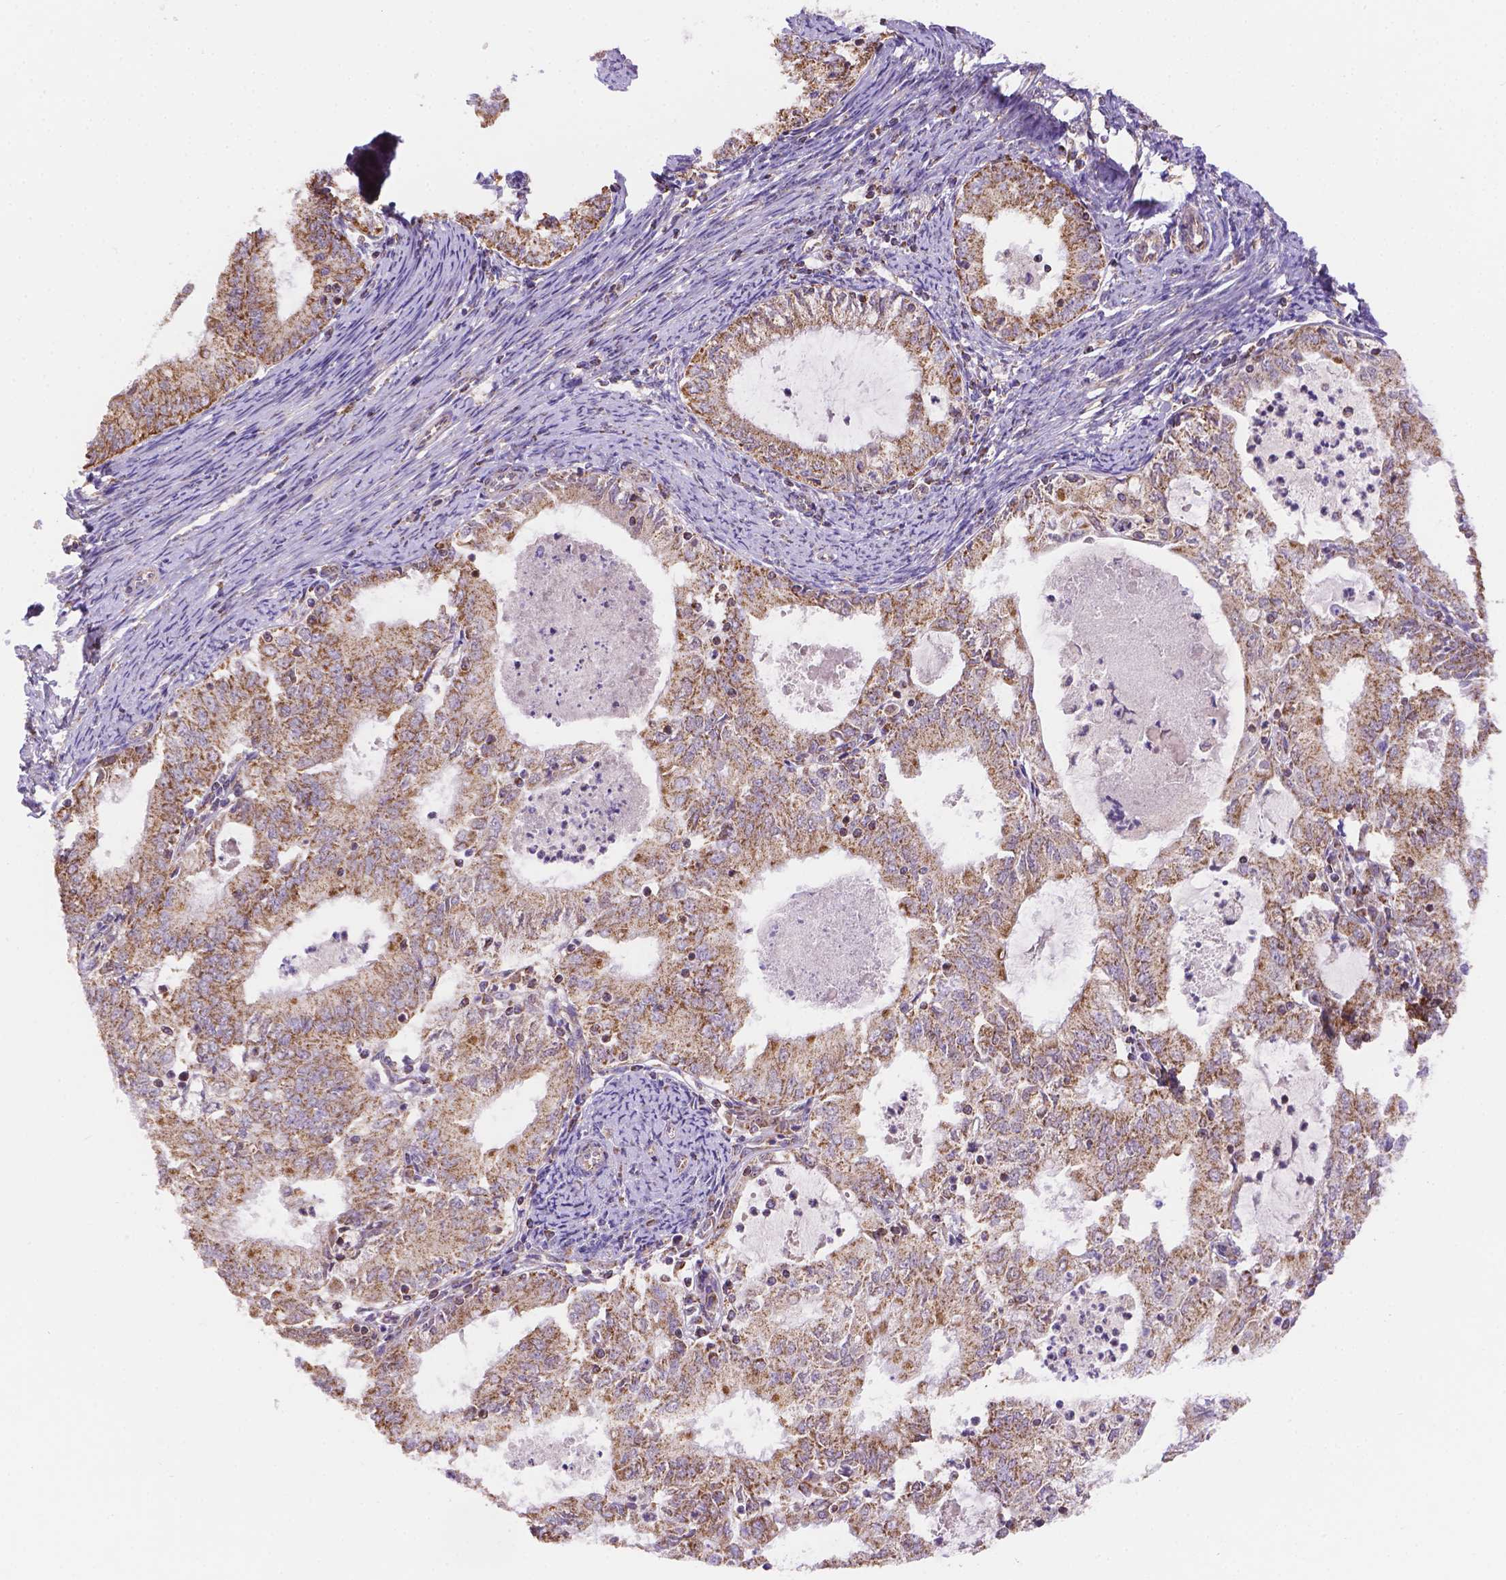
{"staining": {"intensity": "moderate", "quantity": ">75%", "location": "cytoplasmic/membranous"}, "tissue": "endometrial cancer", "cell_type": "Tumor cells", "image_type": "cancer", "snomed": [{"axis": "morphology", "description": "Adenocarcinoma, NOS"}, {"axis": "topography", "description": "Endometrium"}], "caption": "Immunohistochemical staining of human endometrial cancer demonstrates moderate cytoplasmic/membranous protein staining in approximately >75% of tumor cells. (DAB (3,3'-diaminobenzidine) IHC, brown staining for protein, blue staining for nuclei).", "gene": "CYYR1", "patient": {"sex": "female", "age": 57}}